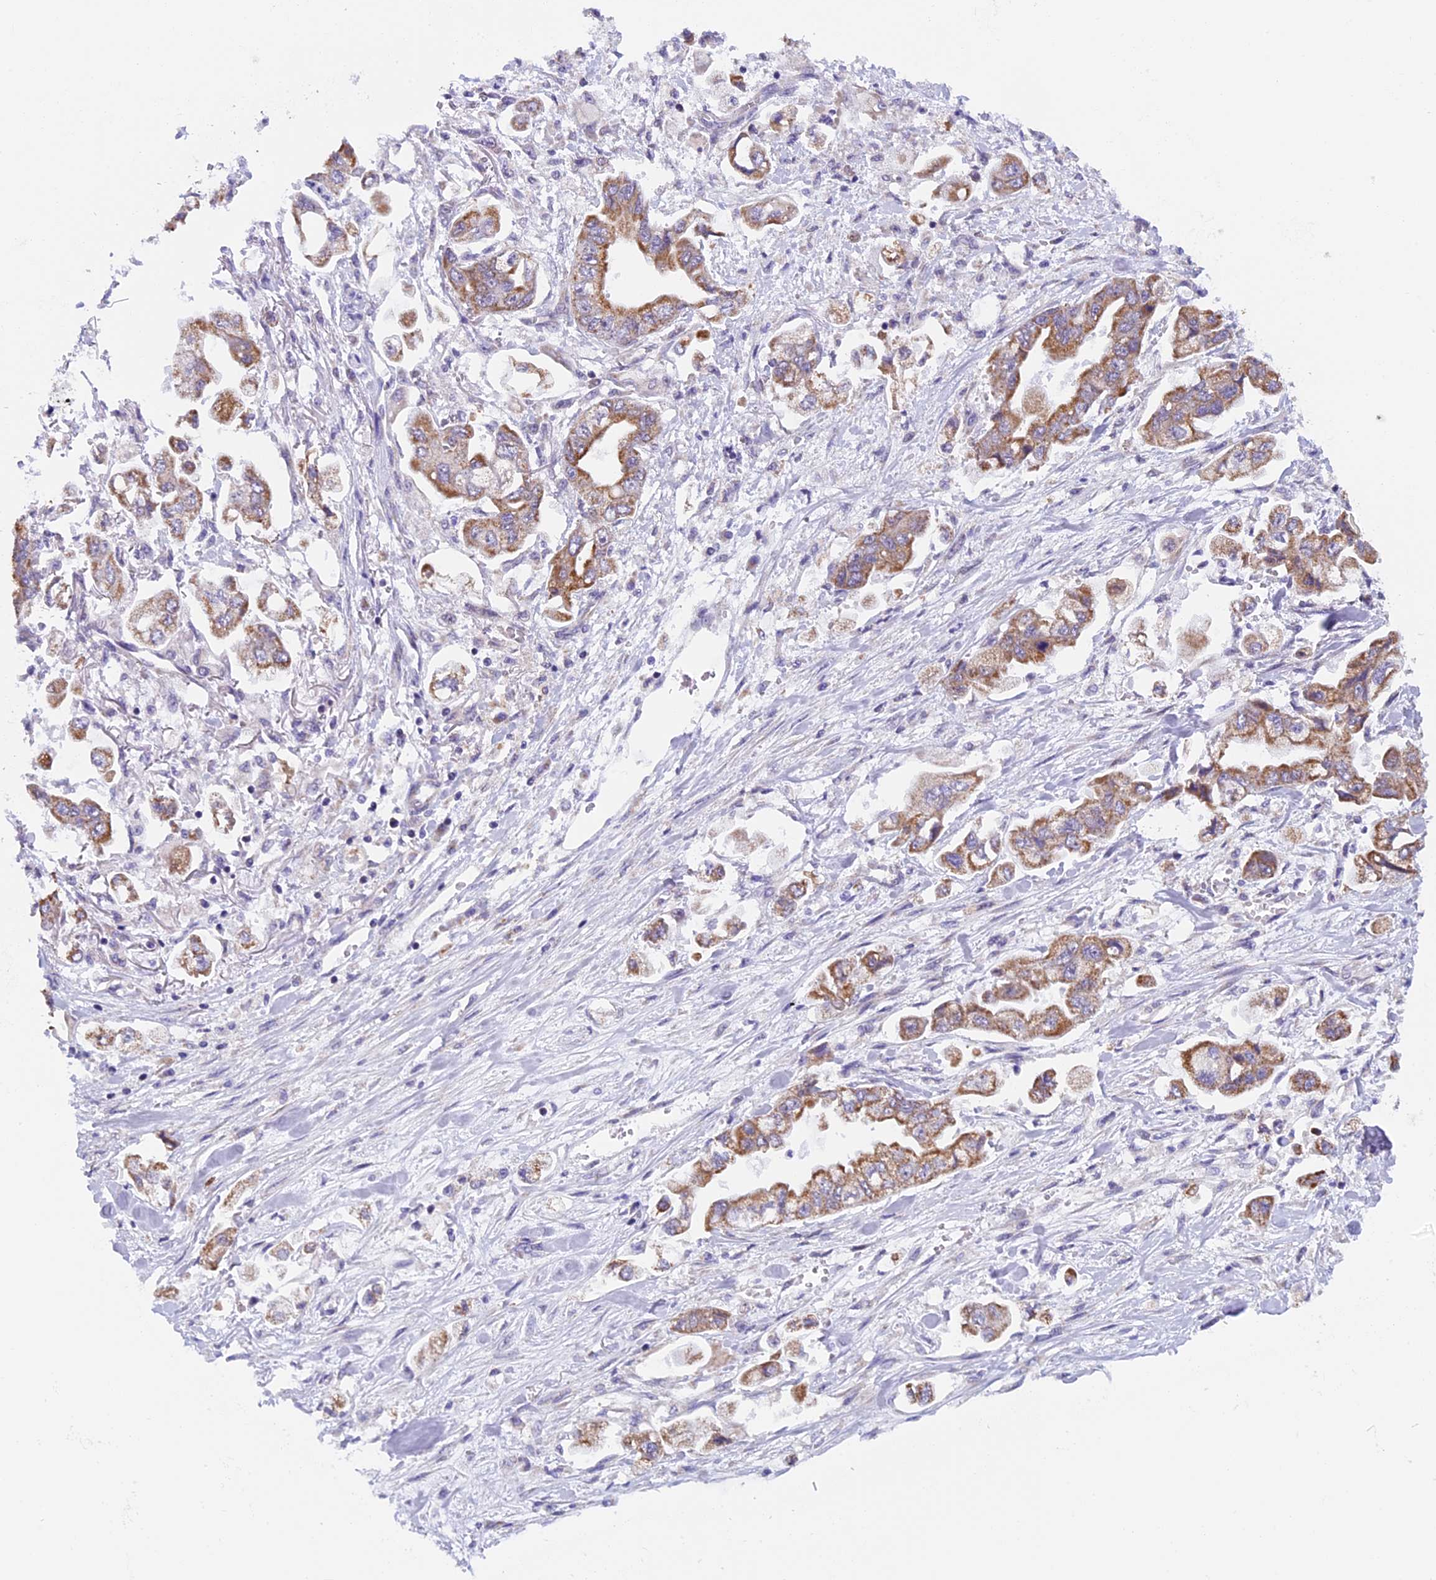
{"staining": {"intensity": "moderate", "quantity": ">75%", "location": "cytoplasmic/membranous"}, "tissue": "stomach cancer", "cell_type": "Tumor cells", "image_type": "cancer", "snomed": [{"axis": "morphology", "description": "Adenocarcinoma, NOS"}, {"axis": "topography", "description": "Stomach"}], "caption": "Immunohistochemical staining of stomach adenocarcinoma demonstrates moderate cytoplasmic/membranous protein positivity in approximately >75% of tumor cells.", "gene": "ZNF317", "patient": {"sex": "male", "age": 62}}